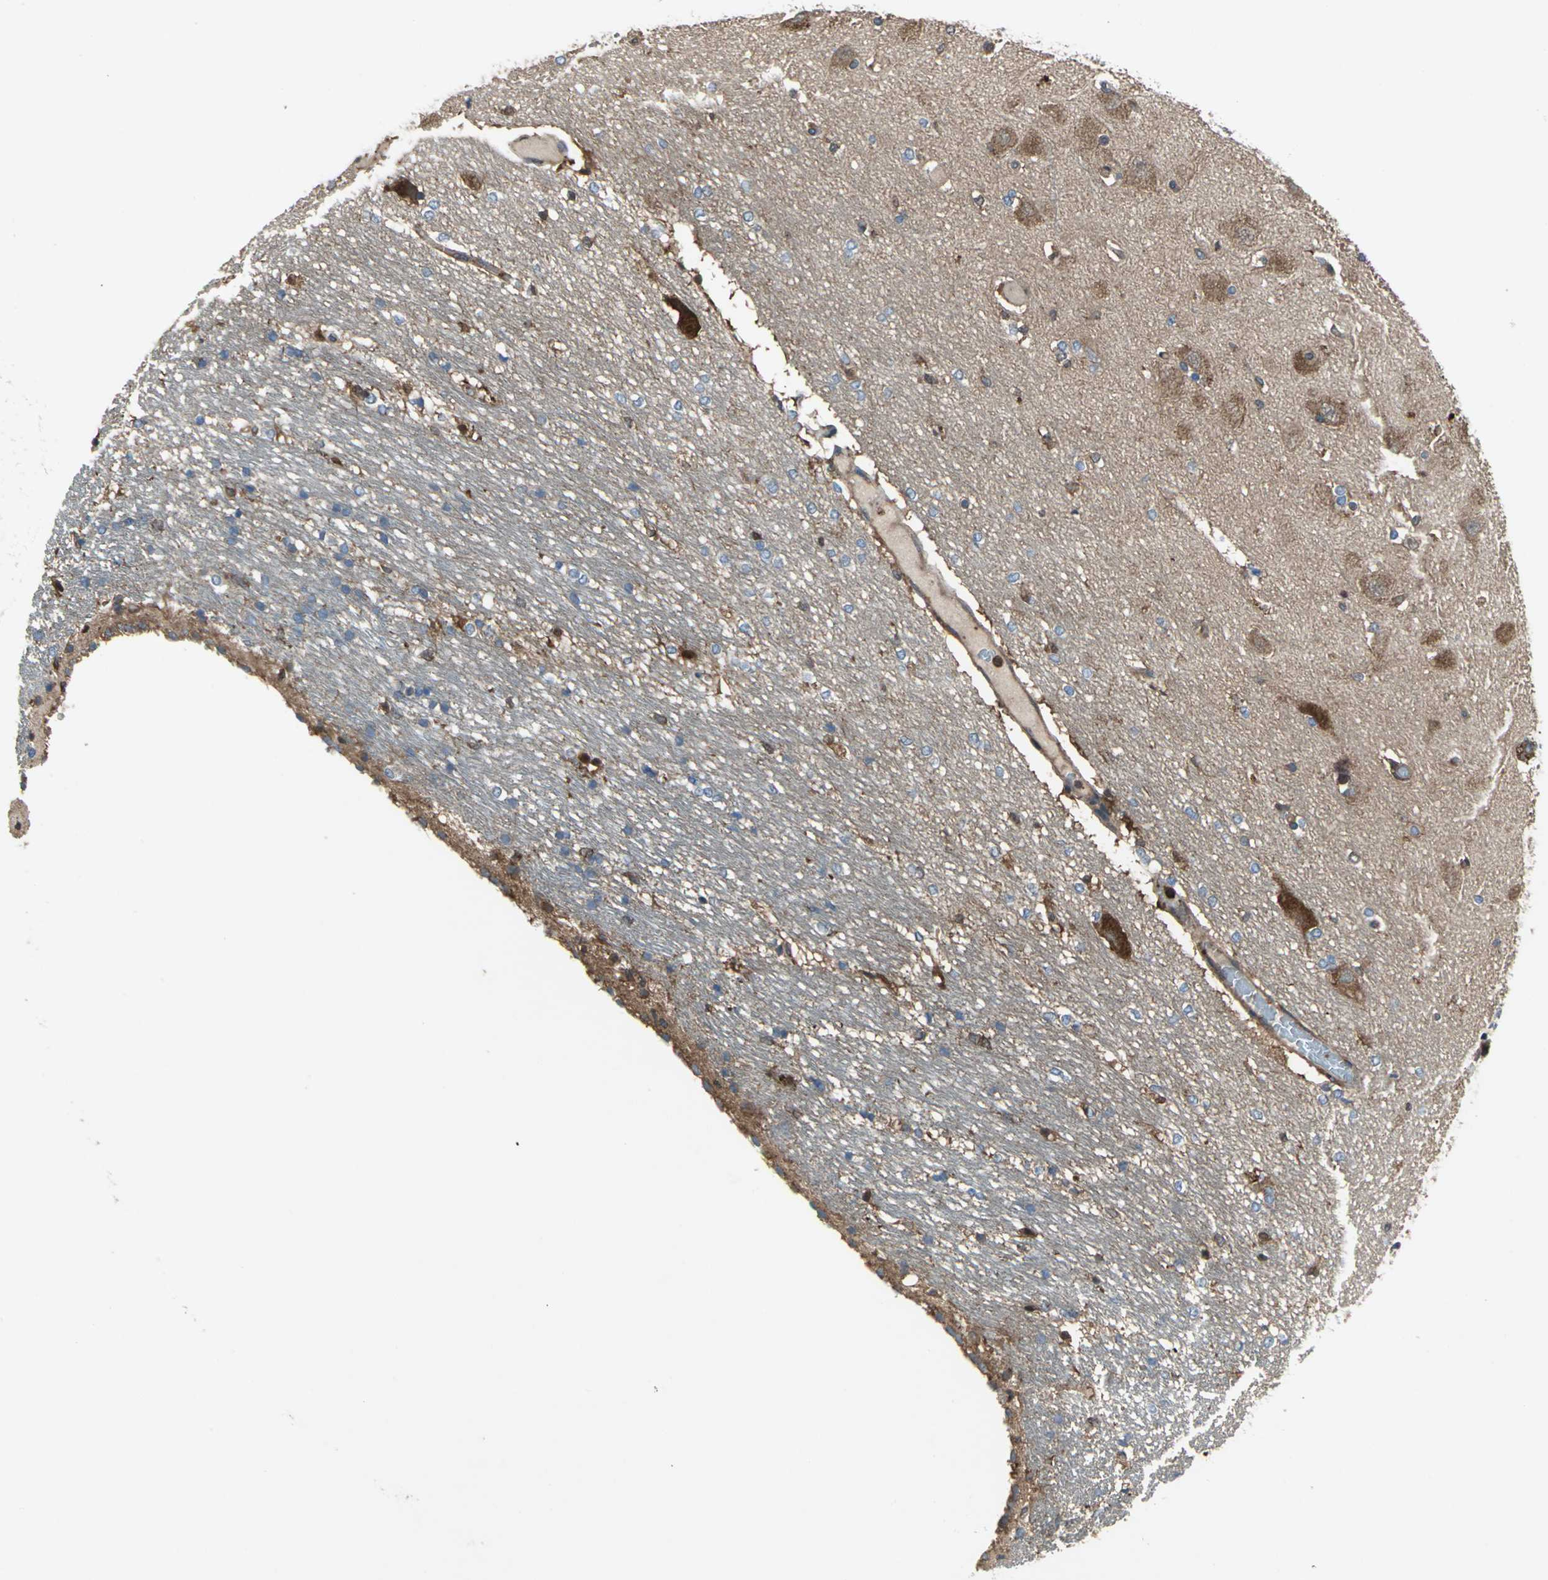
{"staining": {"intensity": "strong", "quantity": "<25%", "location": "cytoplasmic/membranous"}, "tissue": "hippocampus", "cell_type": "Glial cells", "image_type": "normal", "snomed": [{"axis": "morphology", "description": "Normal tissue, NOS"}, {"axis": "topography", "description": "Hippocampus"}], "caption": "DAB (3,3'-diaminobenzidine) immunohistochemical staining of unremarkable human hippocampus shows strong cytoplasmic/membranous protein staining in about <25% of glial cells. The protein is shown in brown color, while the nuclei are stained blue.", "gene": "CAPN1", "patient": {"sex": "female", "age": 19}}